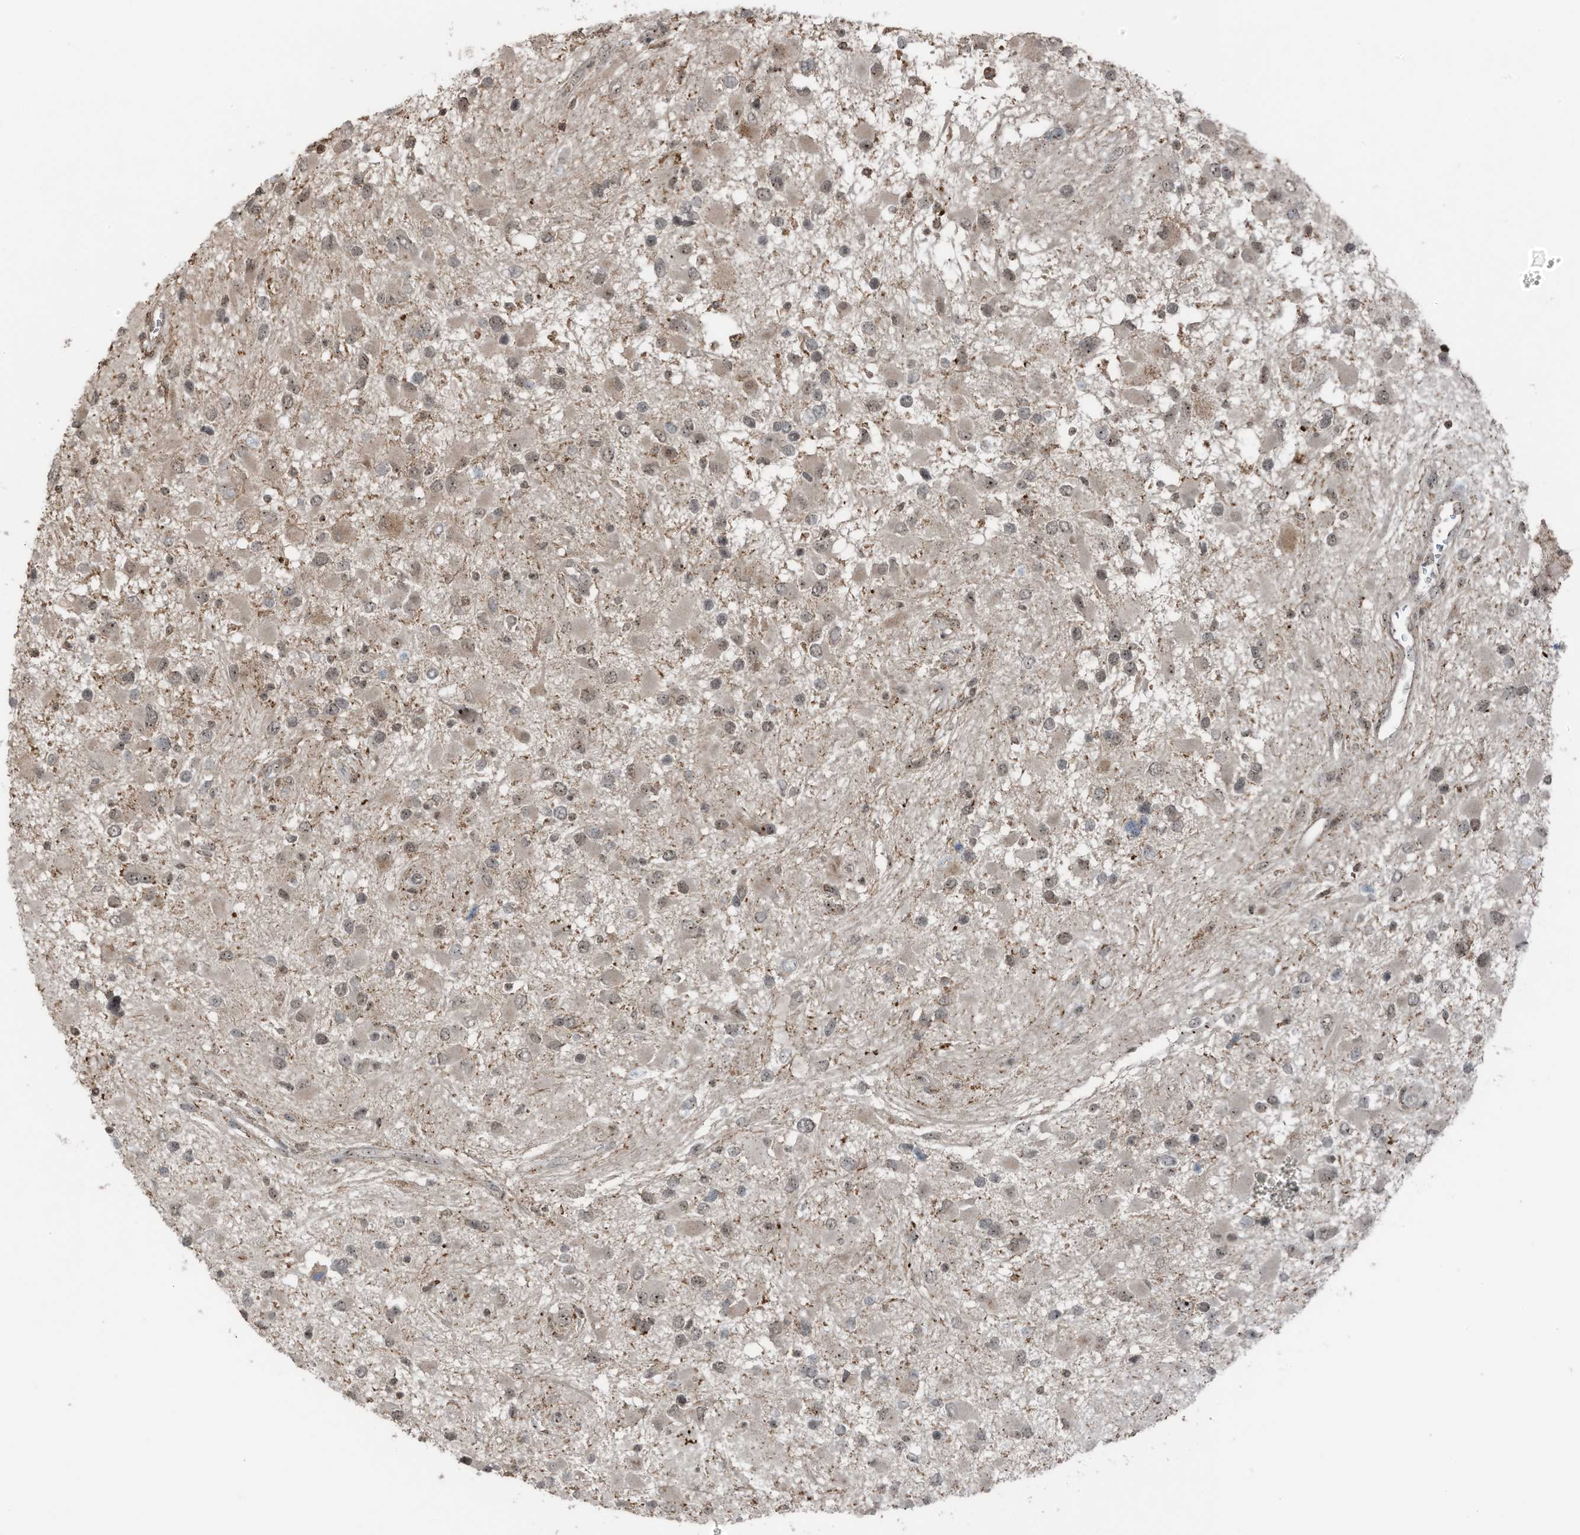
{"staining": {"intensity": "moderate", "quantity": "25%-75%", "location": "nuclear"}, "tissue": "glioma", "cell_type": "Tumor cells", "image_type": "cancer", "snomed": [{"axis": "morphology", "description": "Glioma, malignant, High grade"}, {"axis": "topography", "description": "Brain"}], "caption": "A histopathology image showing moderate nuclear staining in approximately 25%-75% of tumor cells in glioma, as visualized by brown immunohistochemical staining.", "gene": "UTP3", "patient": {"sex": "male", "age": 53}}